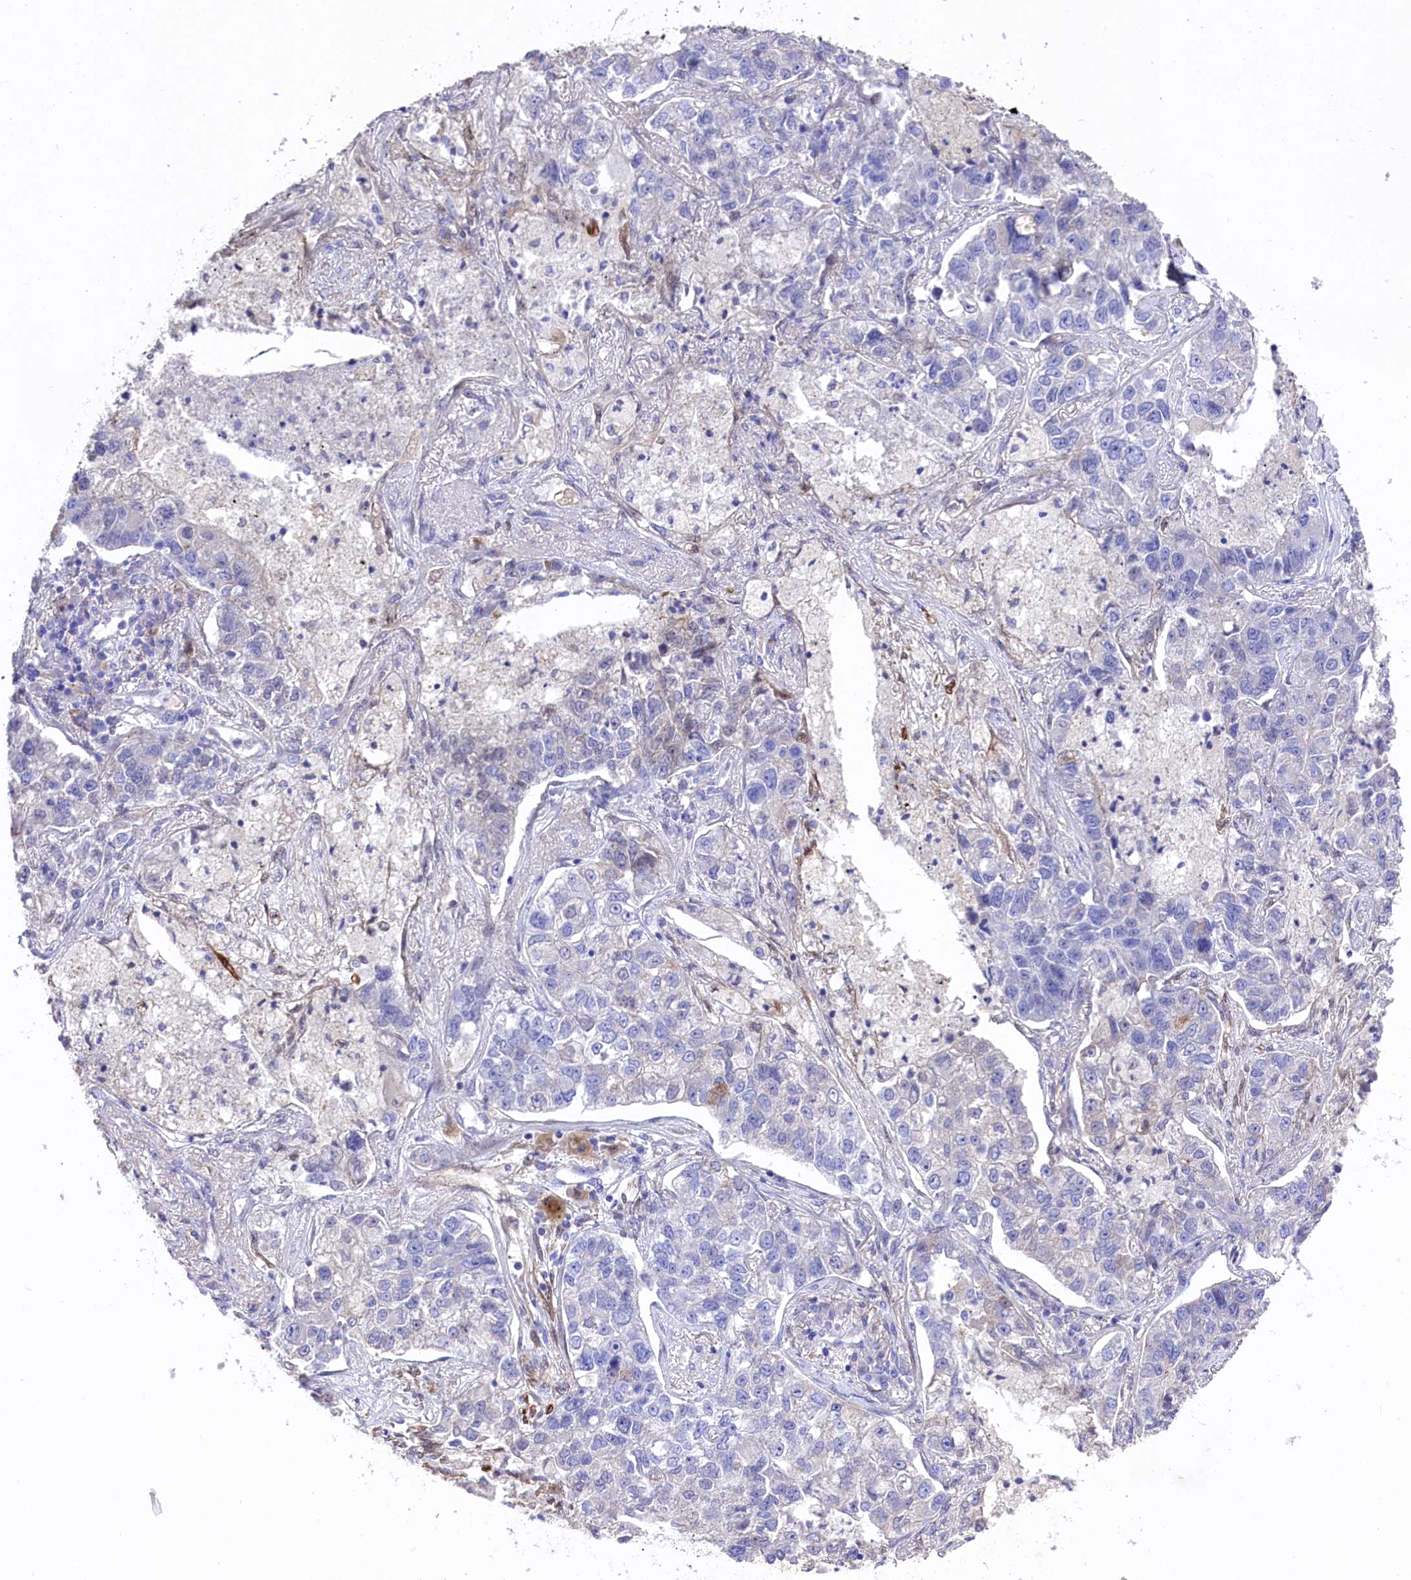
{"staining": {"intensity": "negative", "quantity": "none", "location": "none"}, "tissue": "lung cancer", "cell_type": "Tumor cells", "image_type": "cancer", "snomed": [{"axis": "morphology", "description": "Adenocarcinoma, NOS"}, {"axis": "topography", "description": "Lung"}], "caption": "Immunohistochemistry of lung adenocarcinoma shows no staining in tumor cells.", "gene": "LHFPL4", "patient": {"sex": "male", "age": 49}}